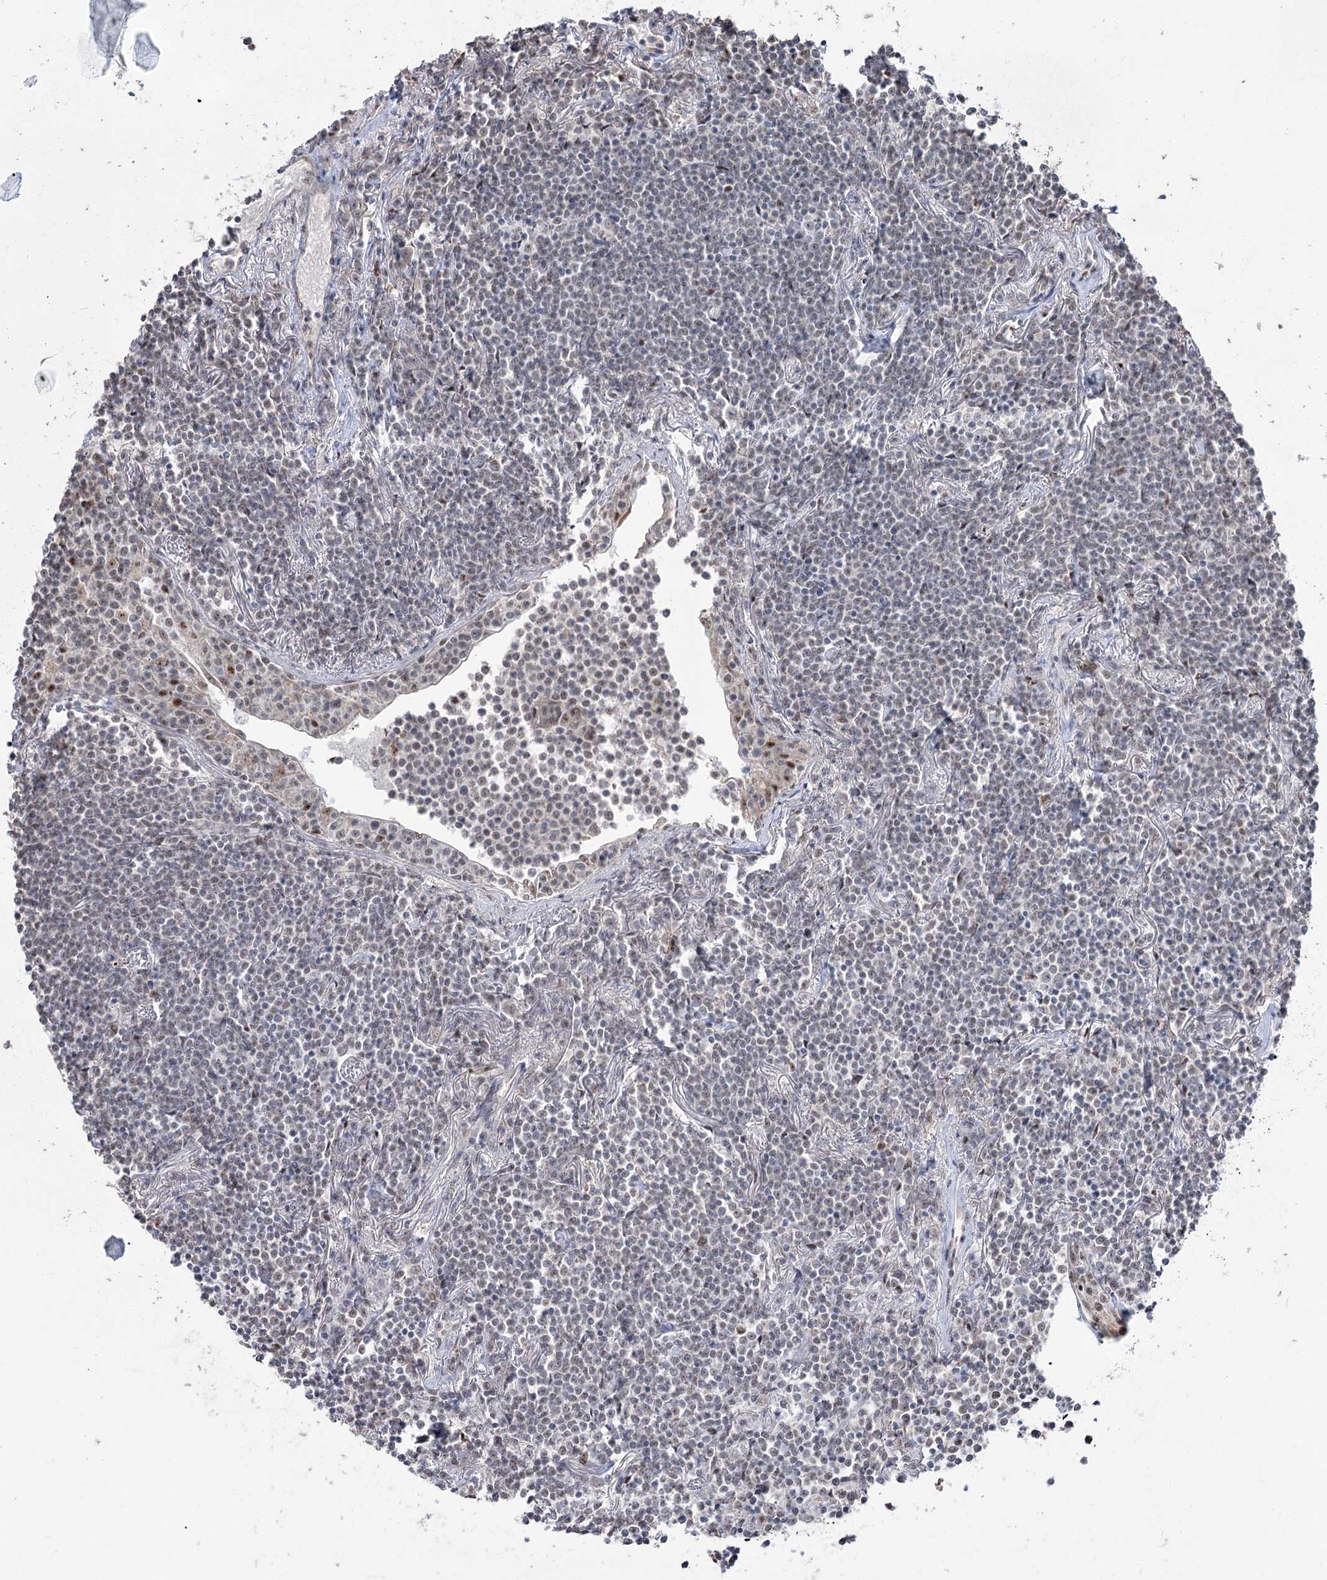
{"staining": {"intensity": "negative", "quantity": "none", "location": "none"}, "tissue": "lymphoma", "cell_type": "Tumor cells", "image_type": "cancer", "snomed": [{"axis": "morphology", "description": "Malignant lymphoma, non-Hodgkin's type, Low grade"}, {"axis": "topography", "description": "Lung"}], "caption": "A histopathology image of human lymphoma is negative for staining in tumor cells. (DAB (3,3'-diaminobenzidine) immunohistochemistry (IHC), high magnification).", "gene": "RUFY4", "patient": {"sex": "female", "age": 71}}